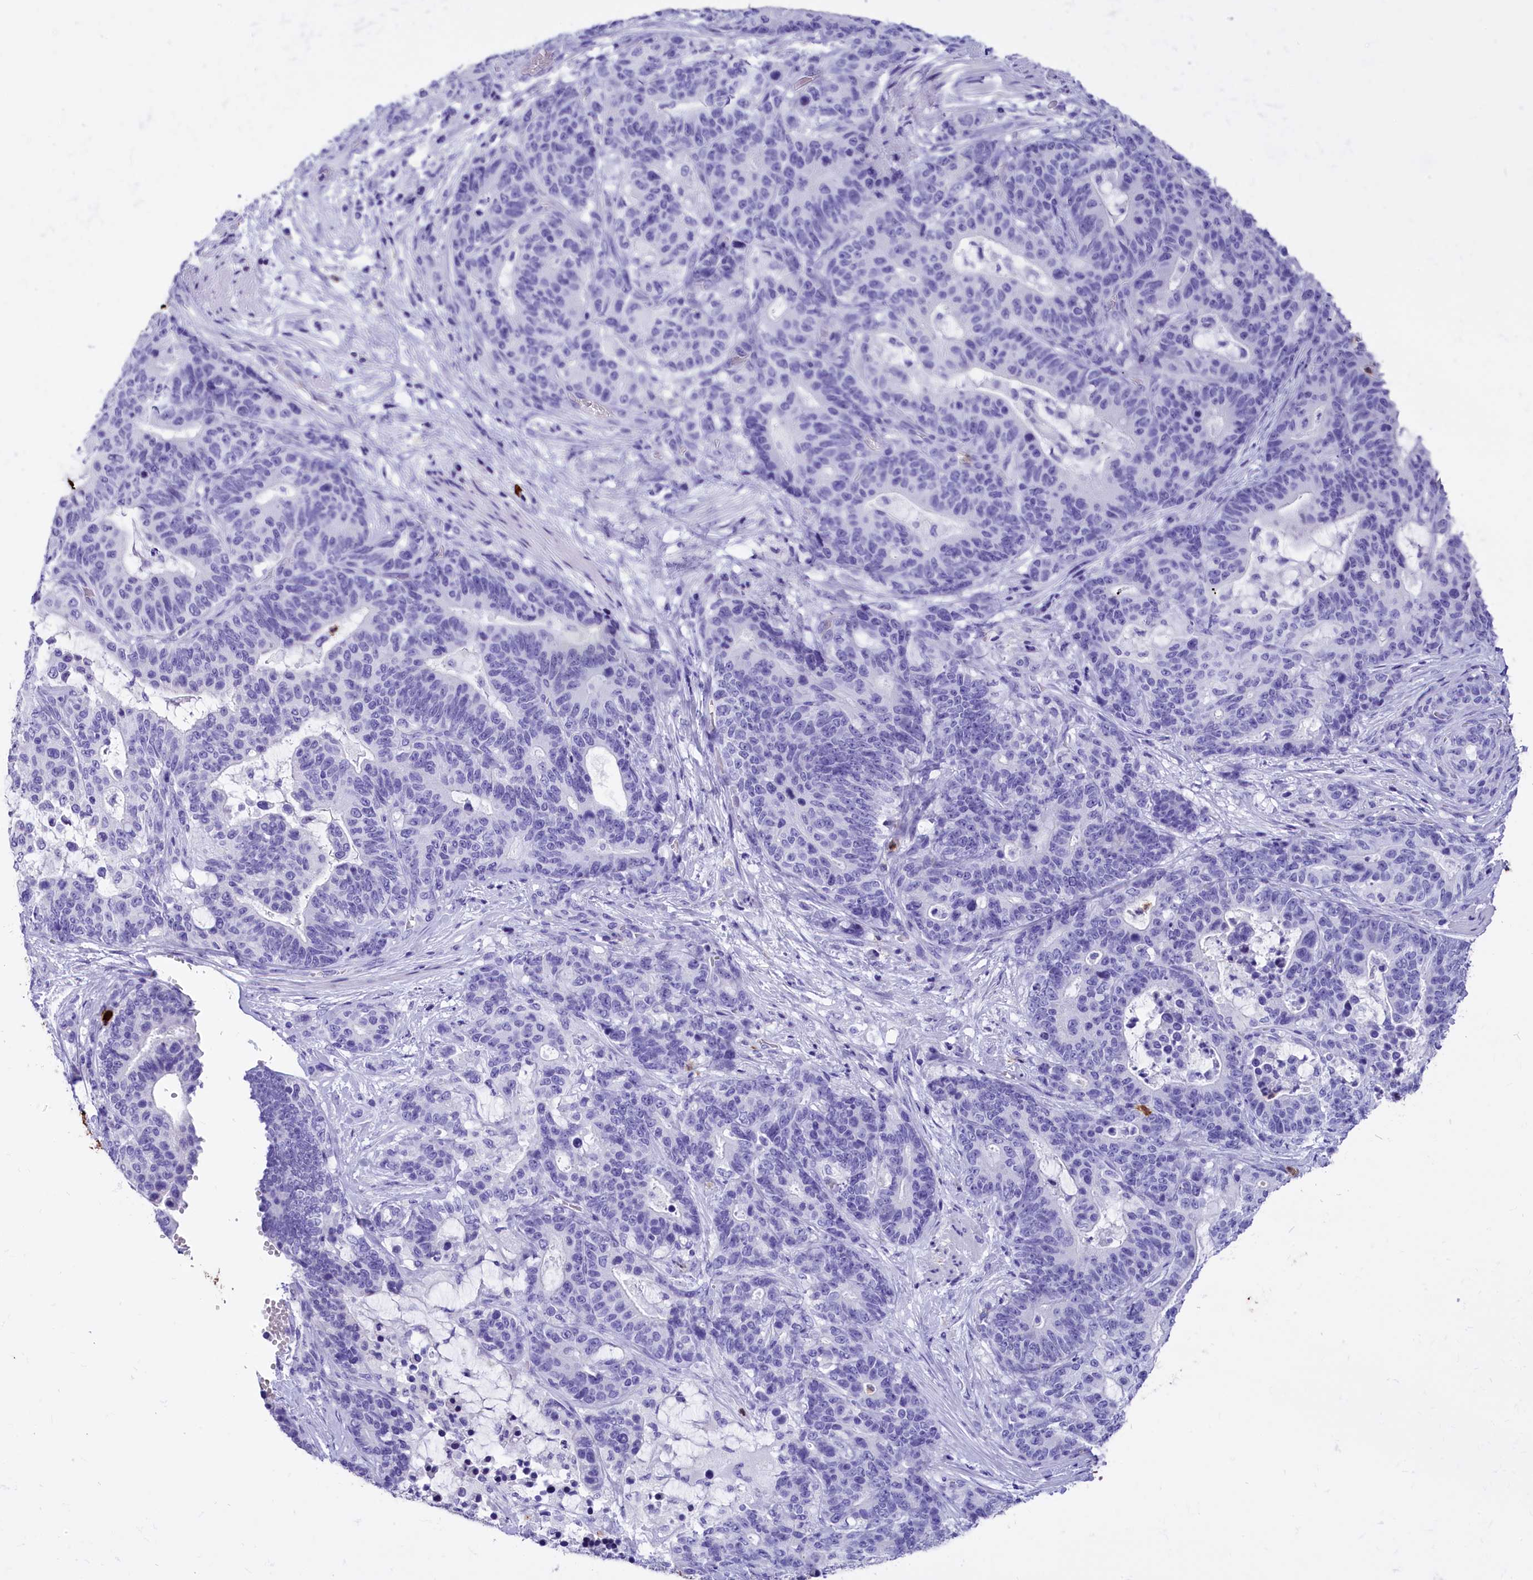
{"staining": {"intensity": "negative", "quantity": "none", "location": "none"}, "tissue": "stomach cancer", "cell_type": "Tumor cells", "image_type": "cancer", "snomed": [{"axis": "morphology", "description": "Normal tissue, NOS"}, {"axis": "morphology", "description": "Adenocarcinoma, NOS"}, {"axis": "topography", "description": "Stomach"}], "caption": "Micrograph shows no significant protein staining in tumor cells of stomach cancer. (Stains: DAB IHC with hematoxylin counter stain, Microscopy: brightfield microscopy at high magnification).", "gene": "CLC", "patient": {"sex": "female", "age": 64}}